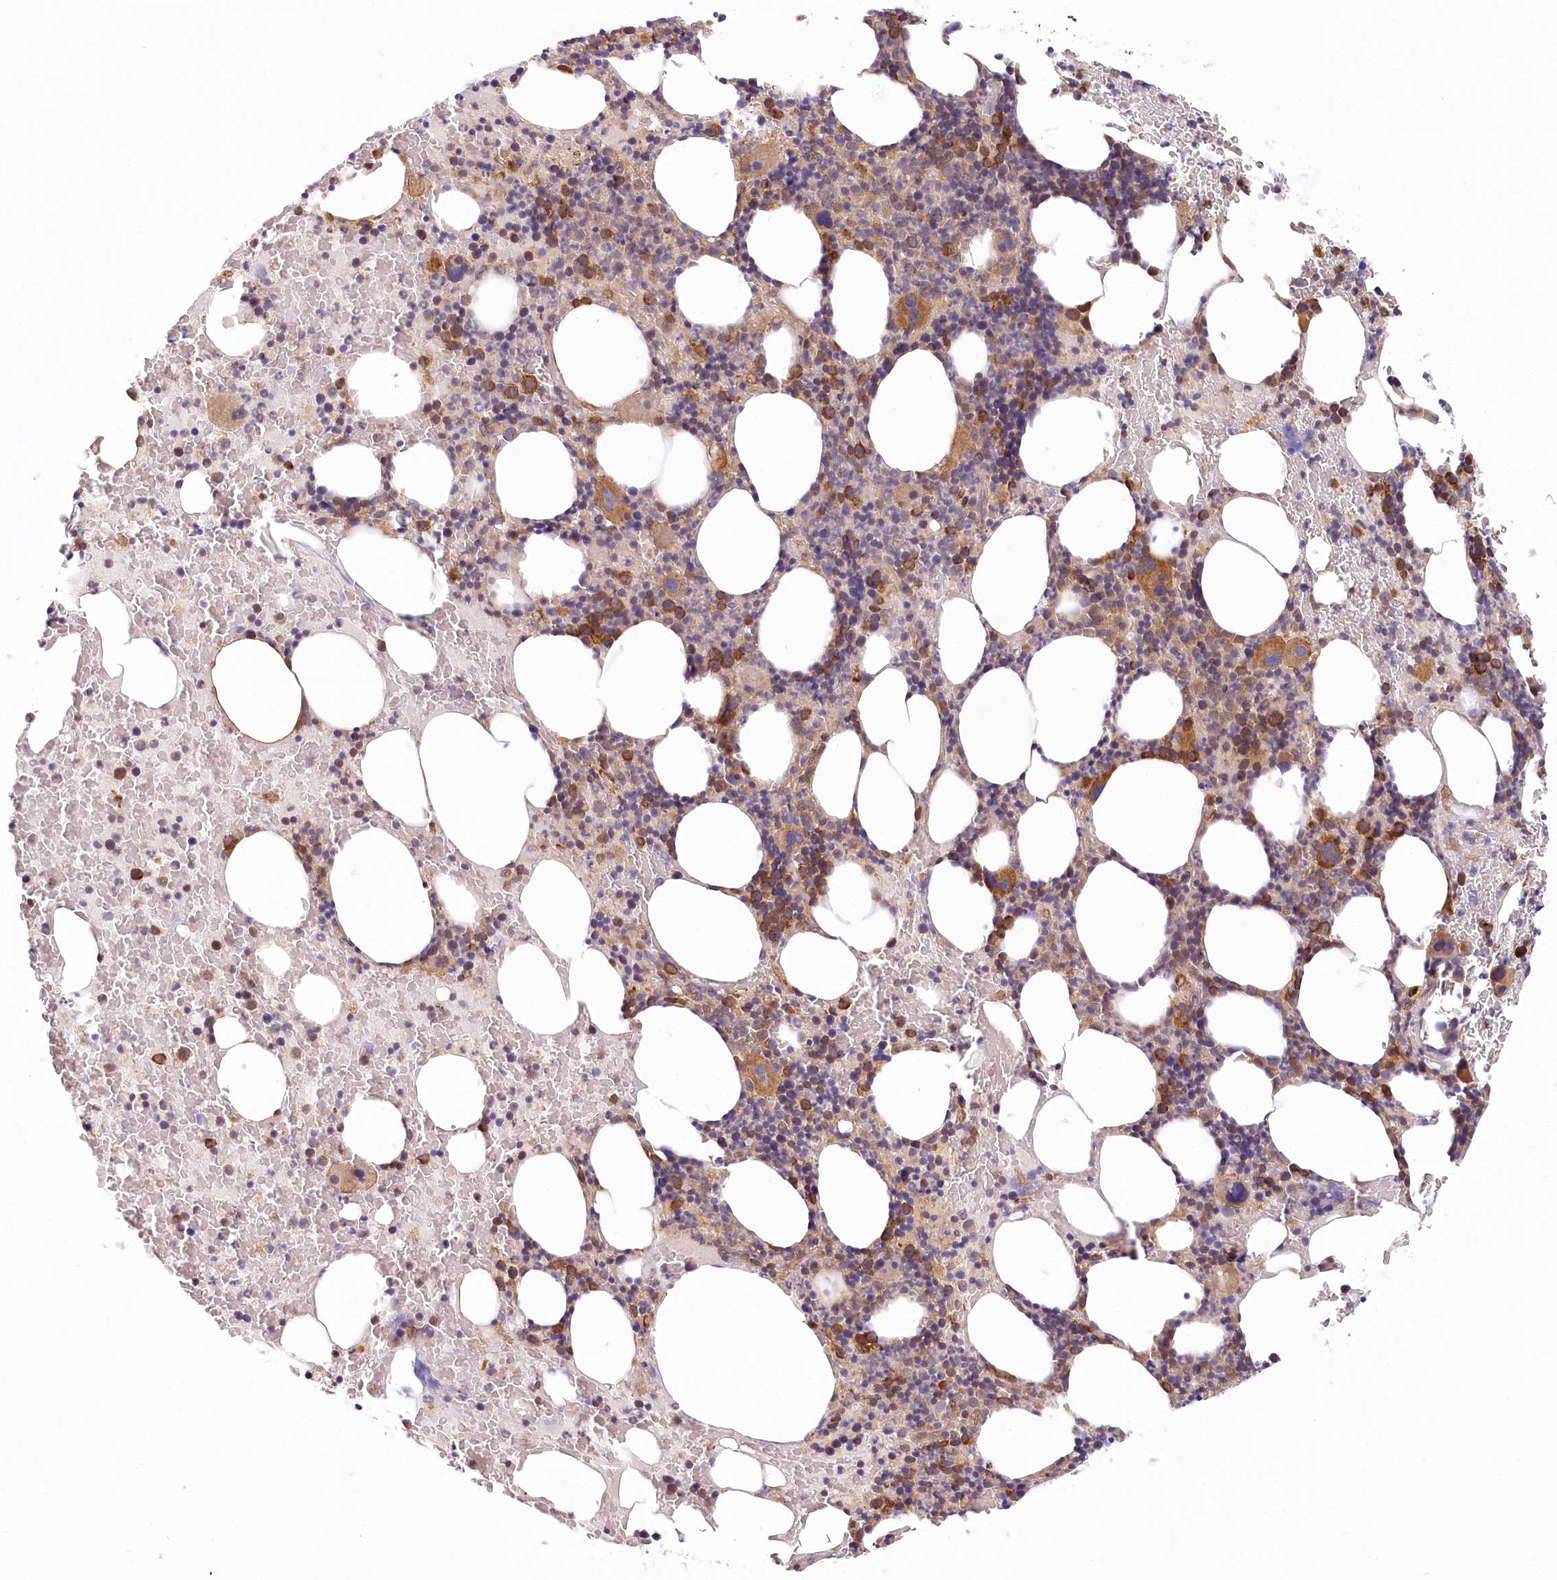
{"staining": {"intensity": "moderate", "quantity": ">75%", "location": "cytoplasmic/membranous"}, "tissue": "bone marrow", "cell_type": "Hematopoietic cells", "image_type": "normal", "snomed": [{"axis": "morphology", "description": "Normal tissue, NOS"}, {"axis": "topography", "description": "Bone marrow"}], "caption": "DAB immunohistochemical staining of benign bone marrow displays moderate cytoplasmic/membranous protein expression in about >75% of hematopoietic cells.", "gene": "UMPS", "patient": {"sex": "male", "age": 62}}